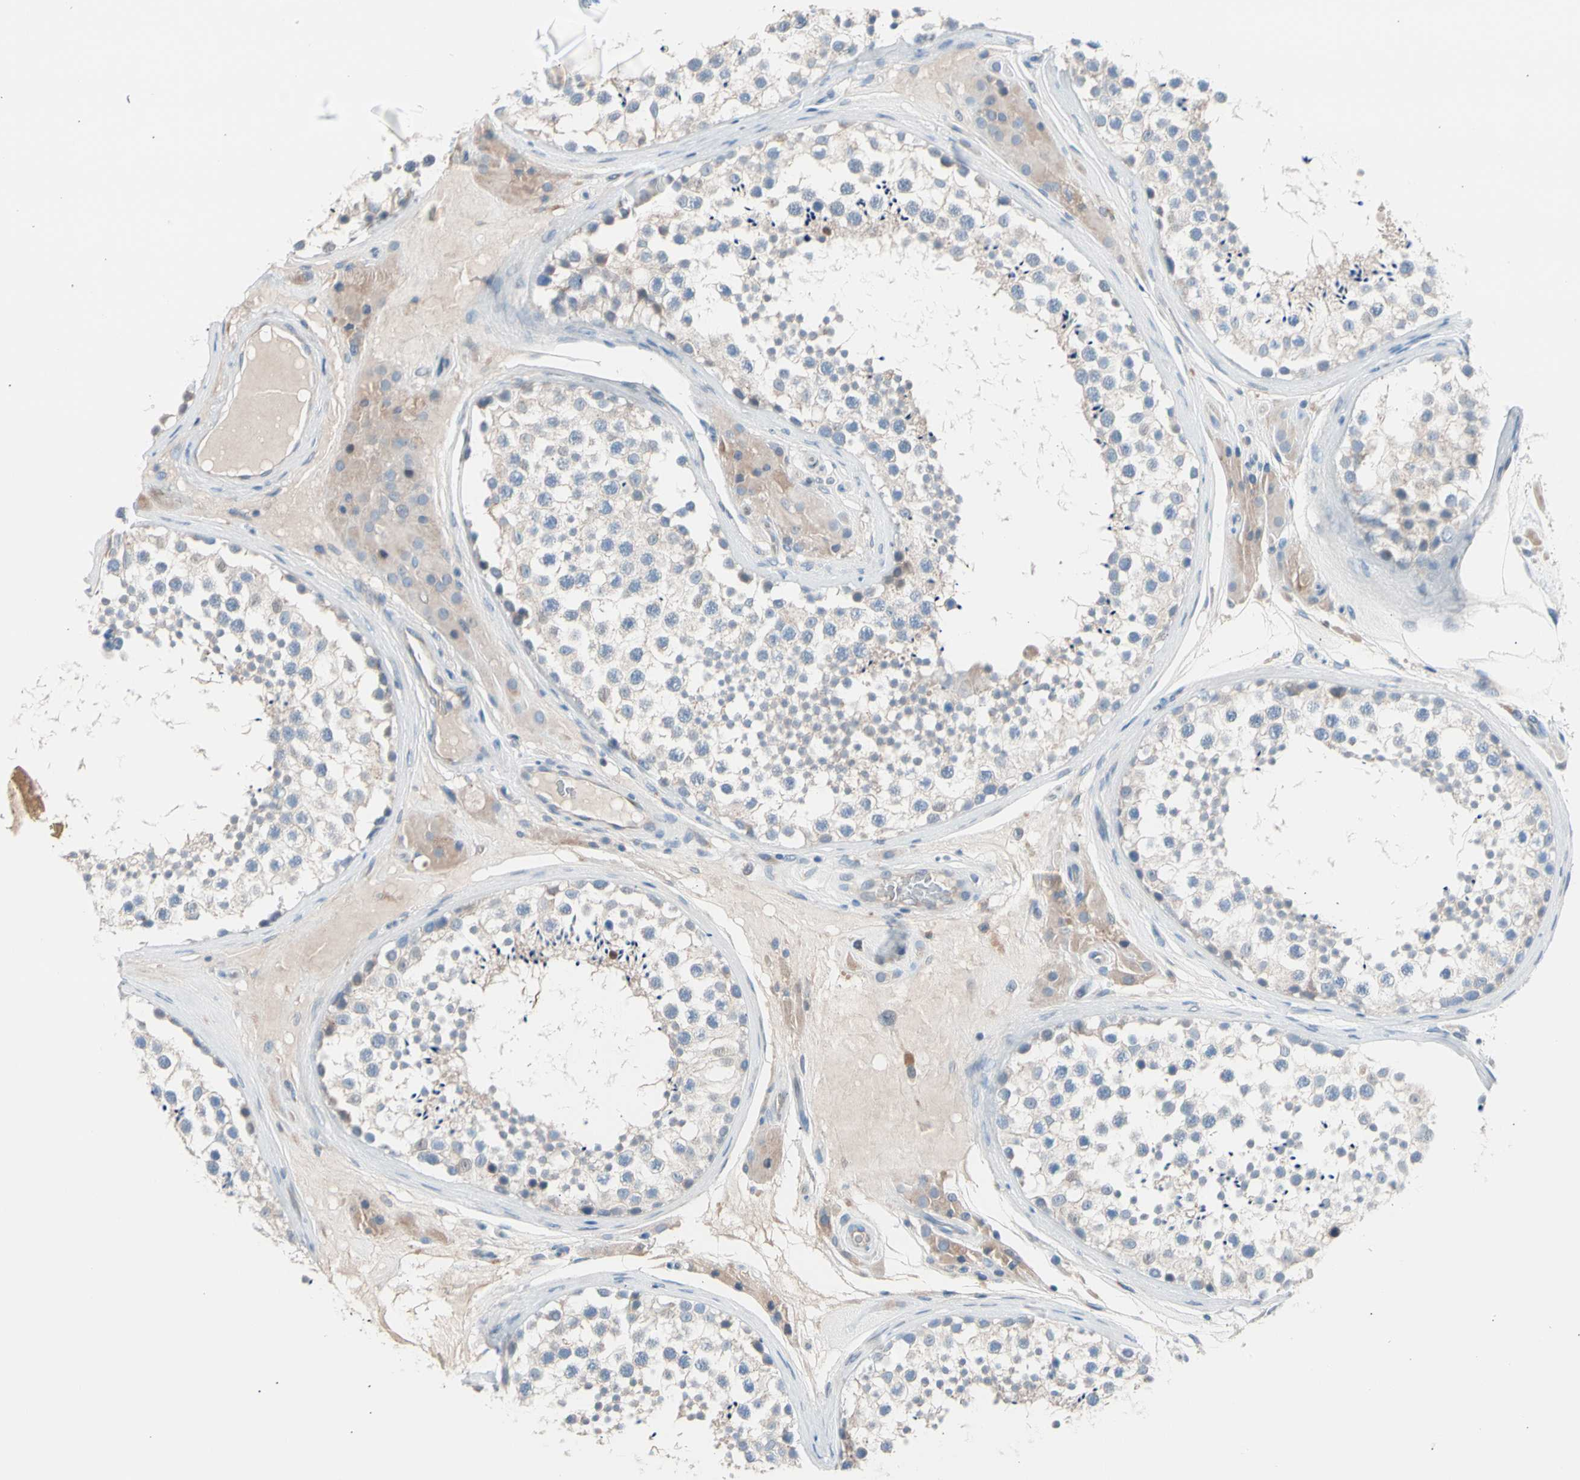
{"staining": {"intensity": "weak", "quantity": "25%-75%", "location": "cytoplasmic/membranous"}, "tissue": "testis", "cell_type": "Cells in seminiferous ducts", "image_type": "normal", "snomed": [{"axis": "morphology", "description": "Normal tissue, NOS"}, {"axis": "topography", "description": "Testis"}], "caption": "An image showing weak cytoplasmic/membranous staining in approximately 25%-75% of cells in seminiferous ducts in benign testis, as visualized by brown immunohistochemical staining.", "gene": "CASQ1", "patient": {"sex": "male", "age": 46}}